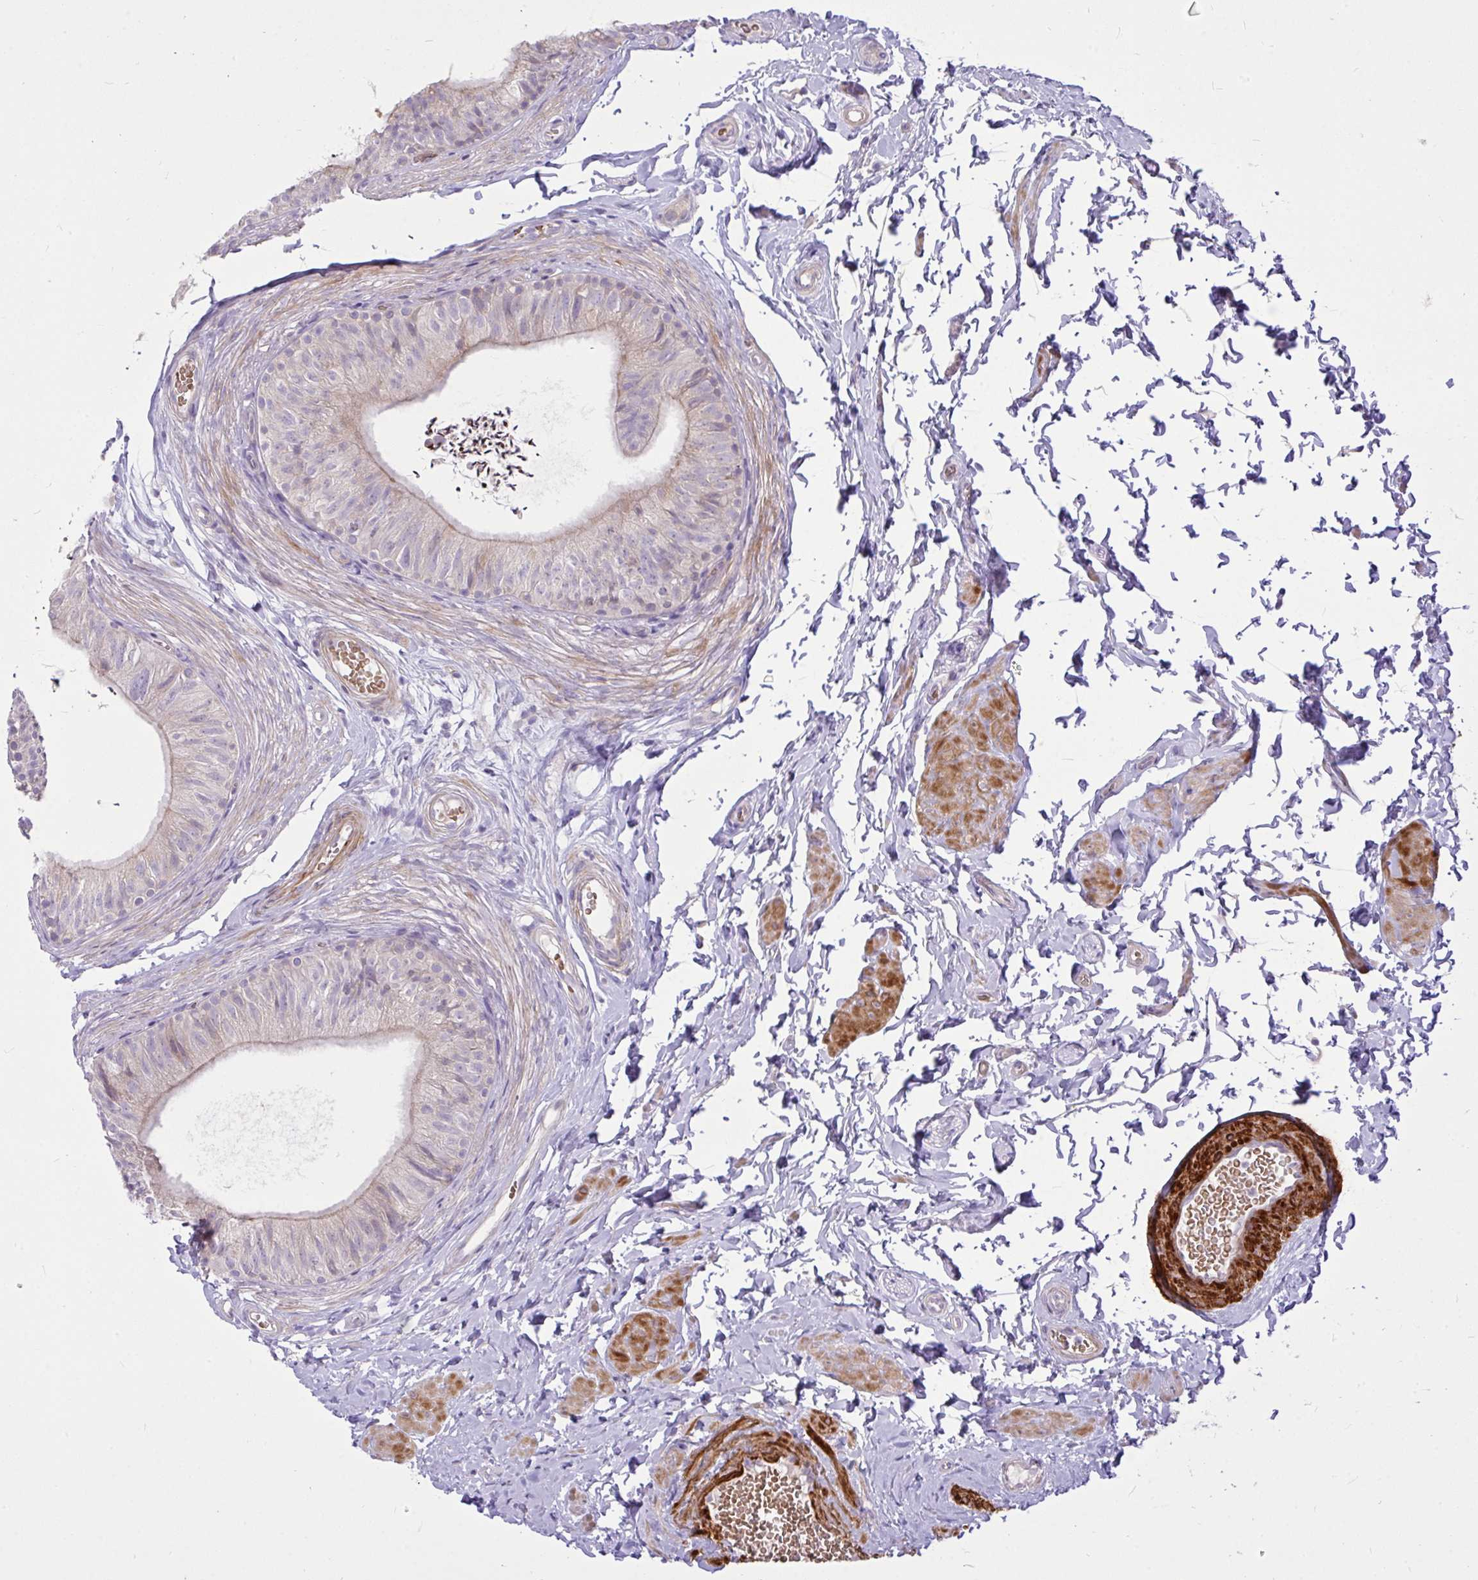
{"staining": {"intensity": "negative", "quantity": "none", "location": "none"}, "tissue": "epididymis", "cell_type": "Glandular cells", "image_type": "normal", "snomed": [{"axis": "morphology", "description": "Normal tissue, NOS"}, {"axis": "topography", "description": "Epididymis, spermatic cord, NOS"}, {"axis": "topography", "description": "Epididymis"}, {"axis": "topography", "description": "Peripheral nerve tissue"}], "caption": "This is an immunohistochemistry micrograph of normal epididymis. There is no staining in glandular cells.", "gene": "MOCS1", "patient": {"sex": "male", "age": 29}}